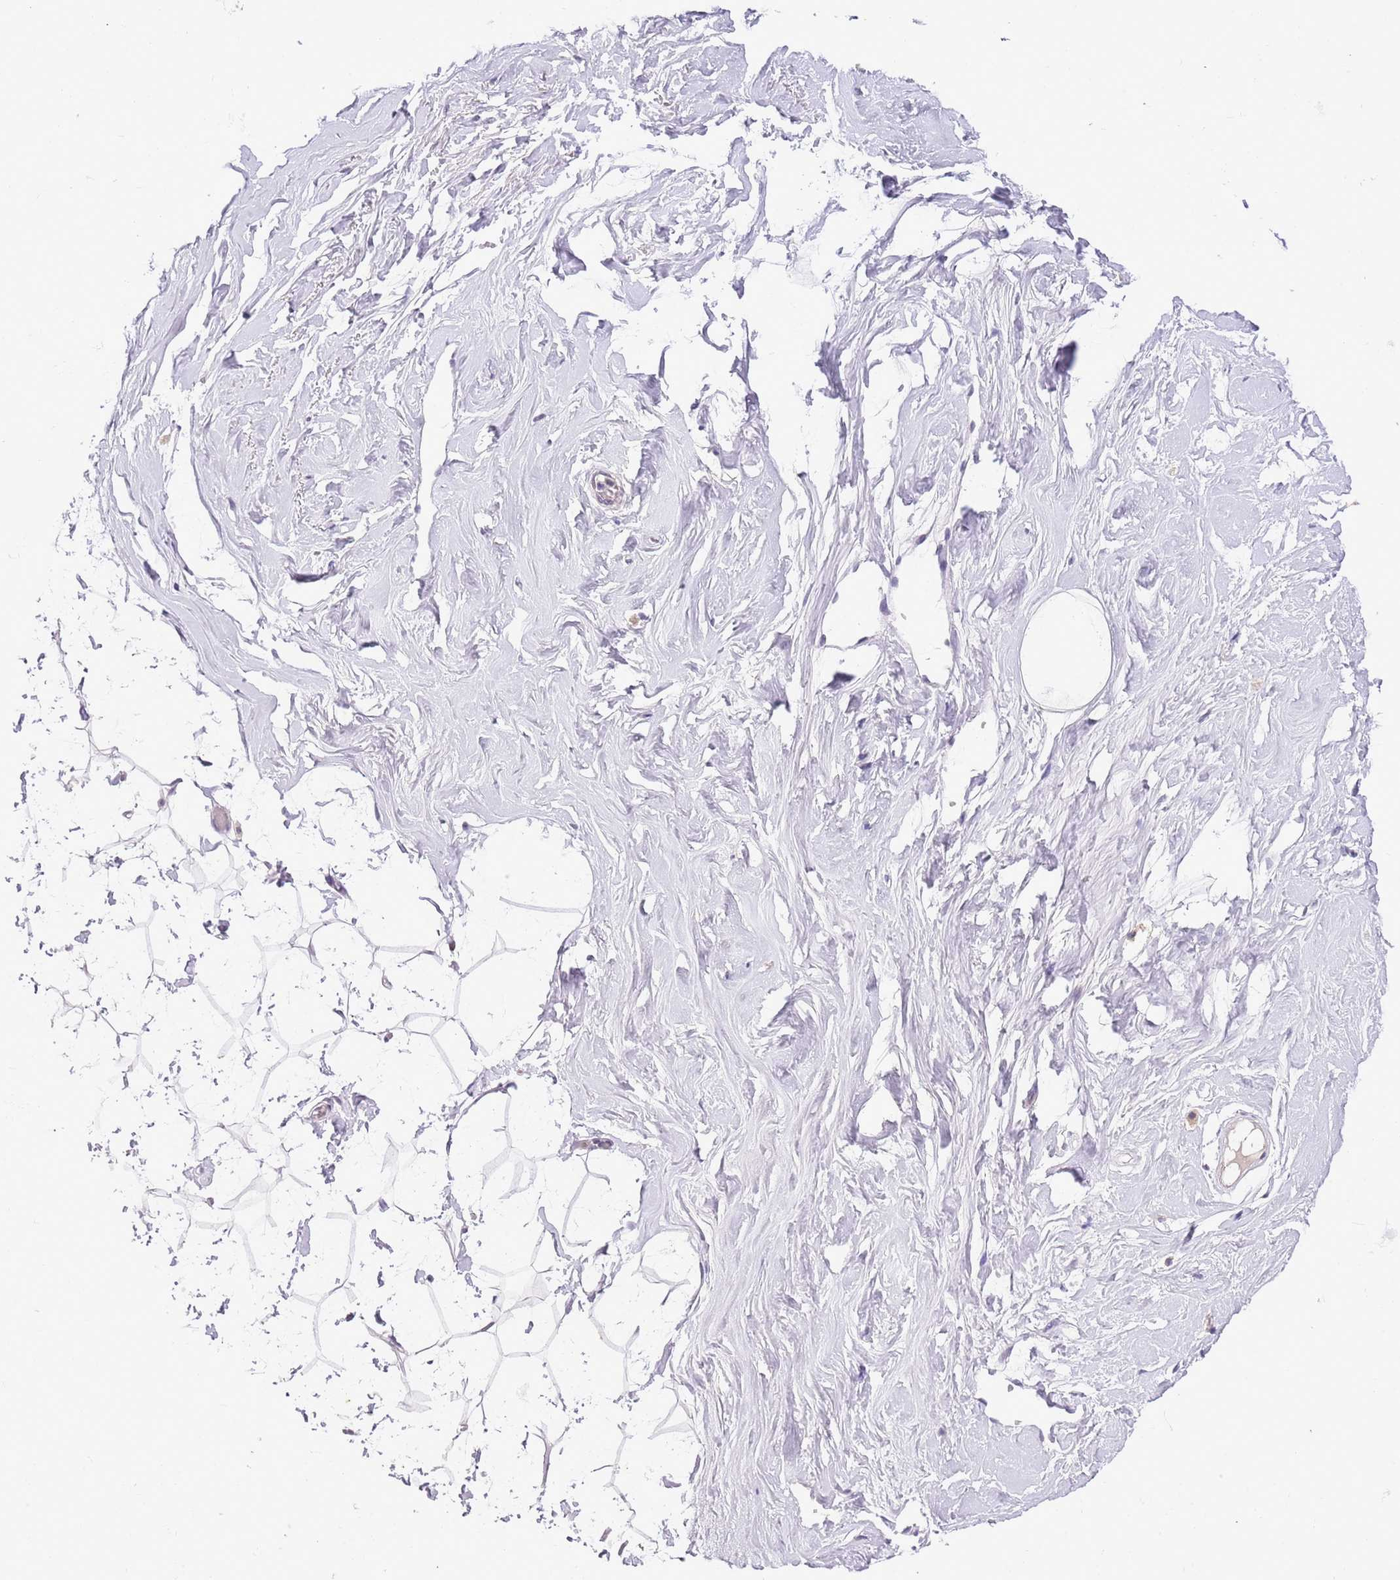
{"staining": {"intensity": "negative", "quantity": "none", "location": "none"}, "tissue": "breast", "cell_type": "Adipocytes", "image_type": "normal", "snomed": [{"axis": "morphology", "description": "Normal tissue, NOS"}, {"axis": "morphology", "description": "Adenoma, NOS"}, {"axis": "topography", "description": "Breast"}], "caption": "The micrograph demonstrates no significant staining in adipocytes of breast. (Brightfield microscopy of DAB immunohistochemistry at high magnification).", "gene": "MIDN", "patient": {"sex": "female", "age": 23}}